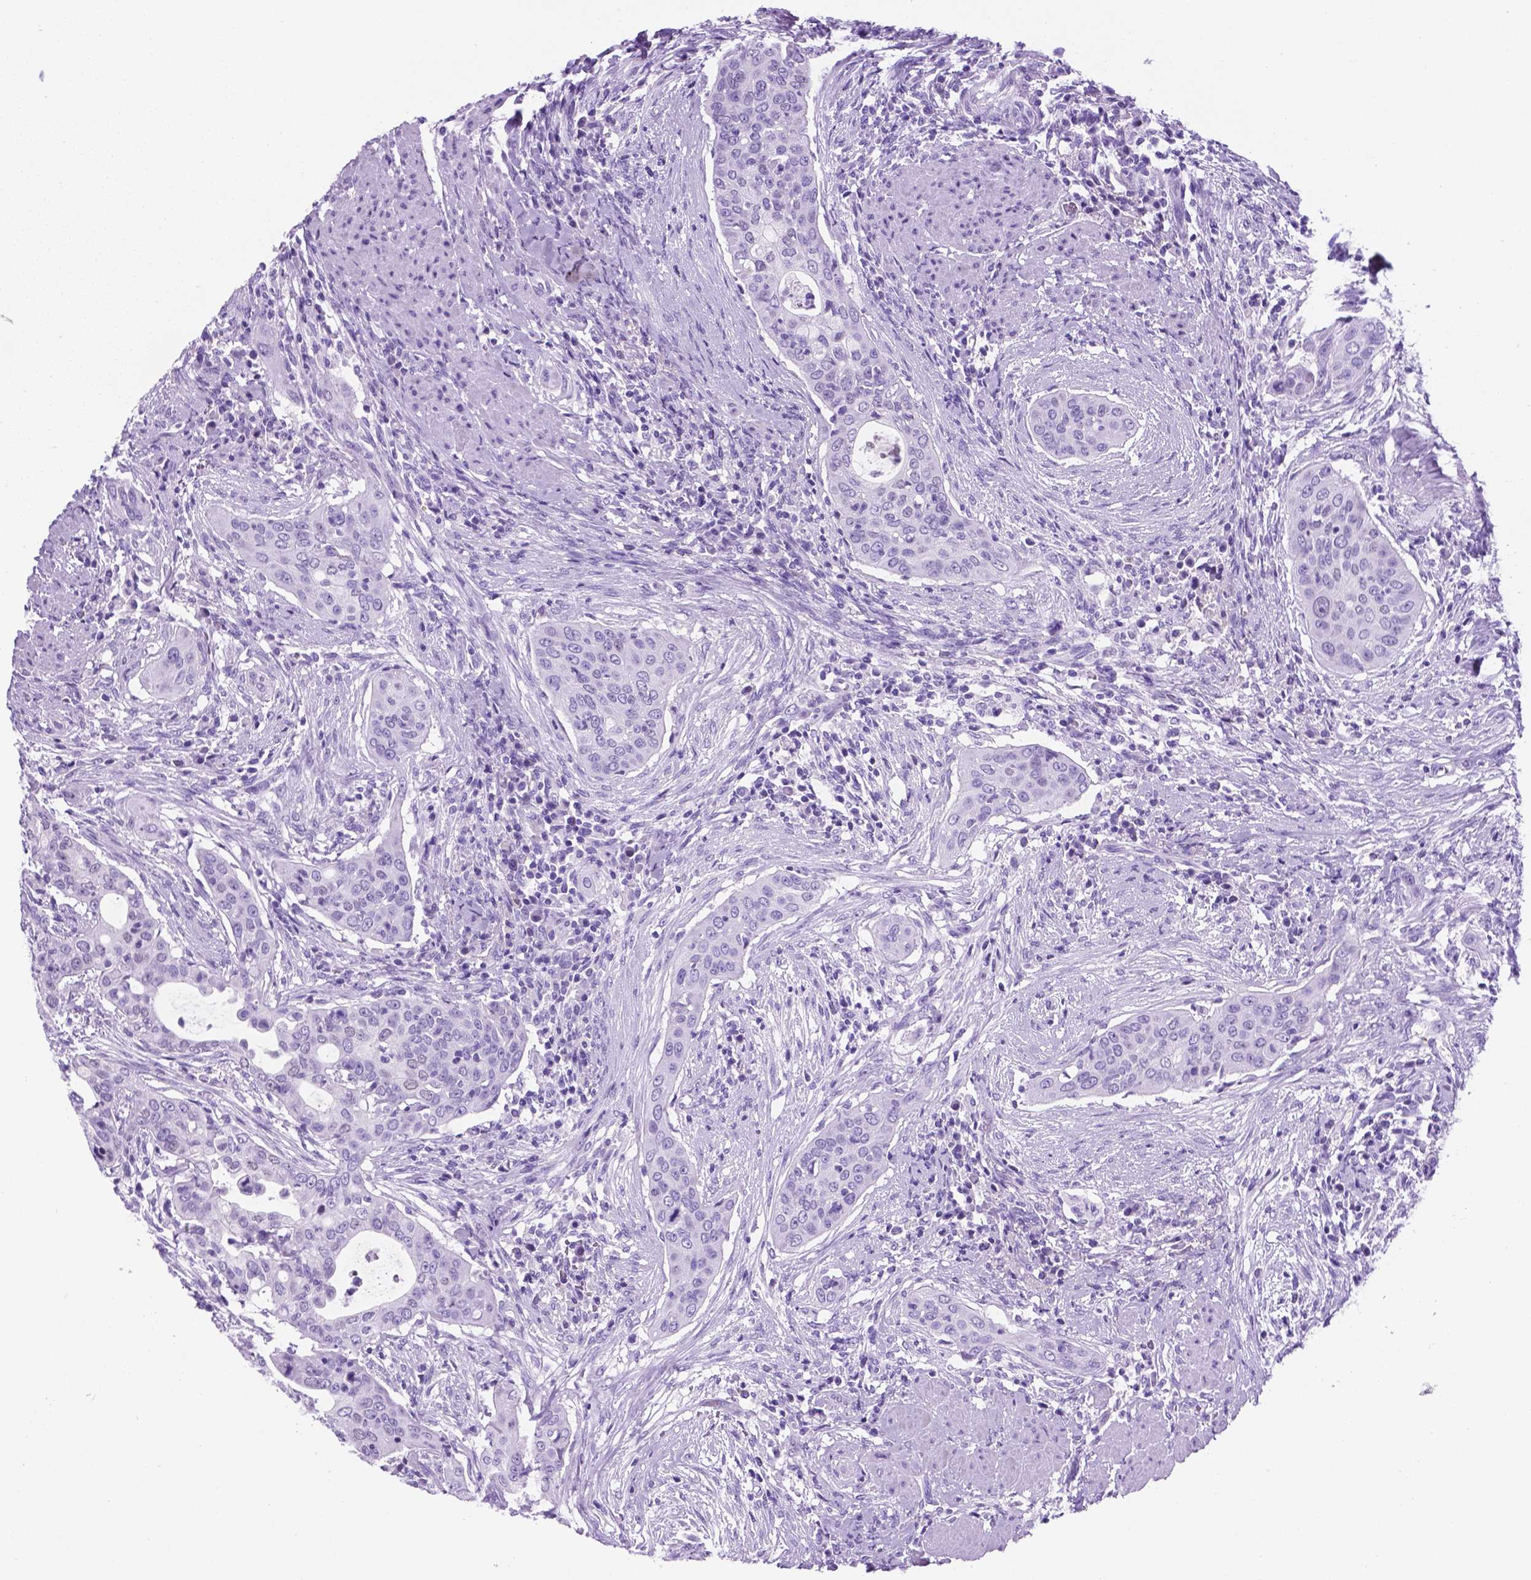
{"staining": {"intensity": "negative", "quantity": "none", "location": "none"}, "tissue": "urothelial cancer", "cell_type": "Tumor cells", "image_type": "cancer", "snomed": [{"axis": "morphology", "description": "Urothelial carcinoma, High grade"}, {"axis": "topography", "description": "Urinary bladder"}], "caption": "Tumor cells are negative for brown protein staining in urothelial carcinoma (high-grade).", "gene": "C17orf107", "patient": {"sex": "male", "age": 82}}